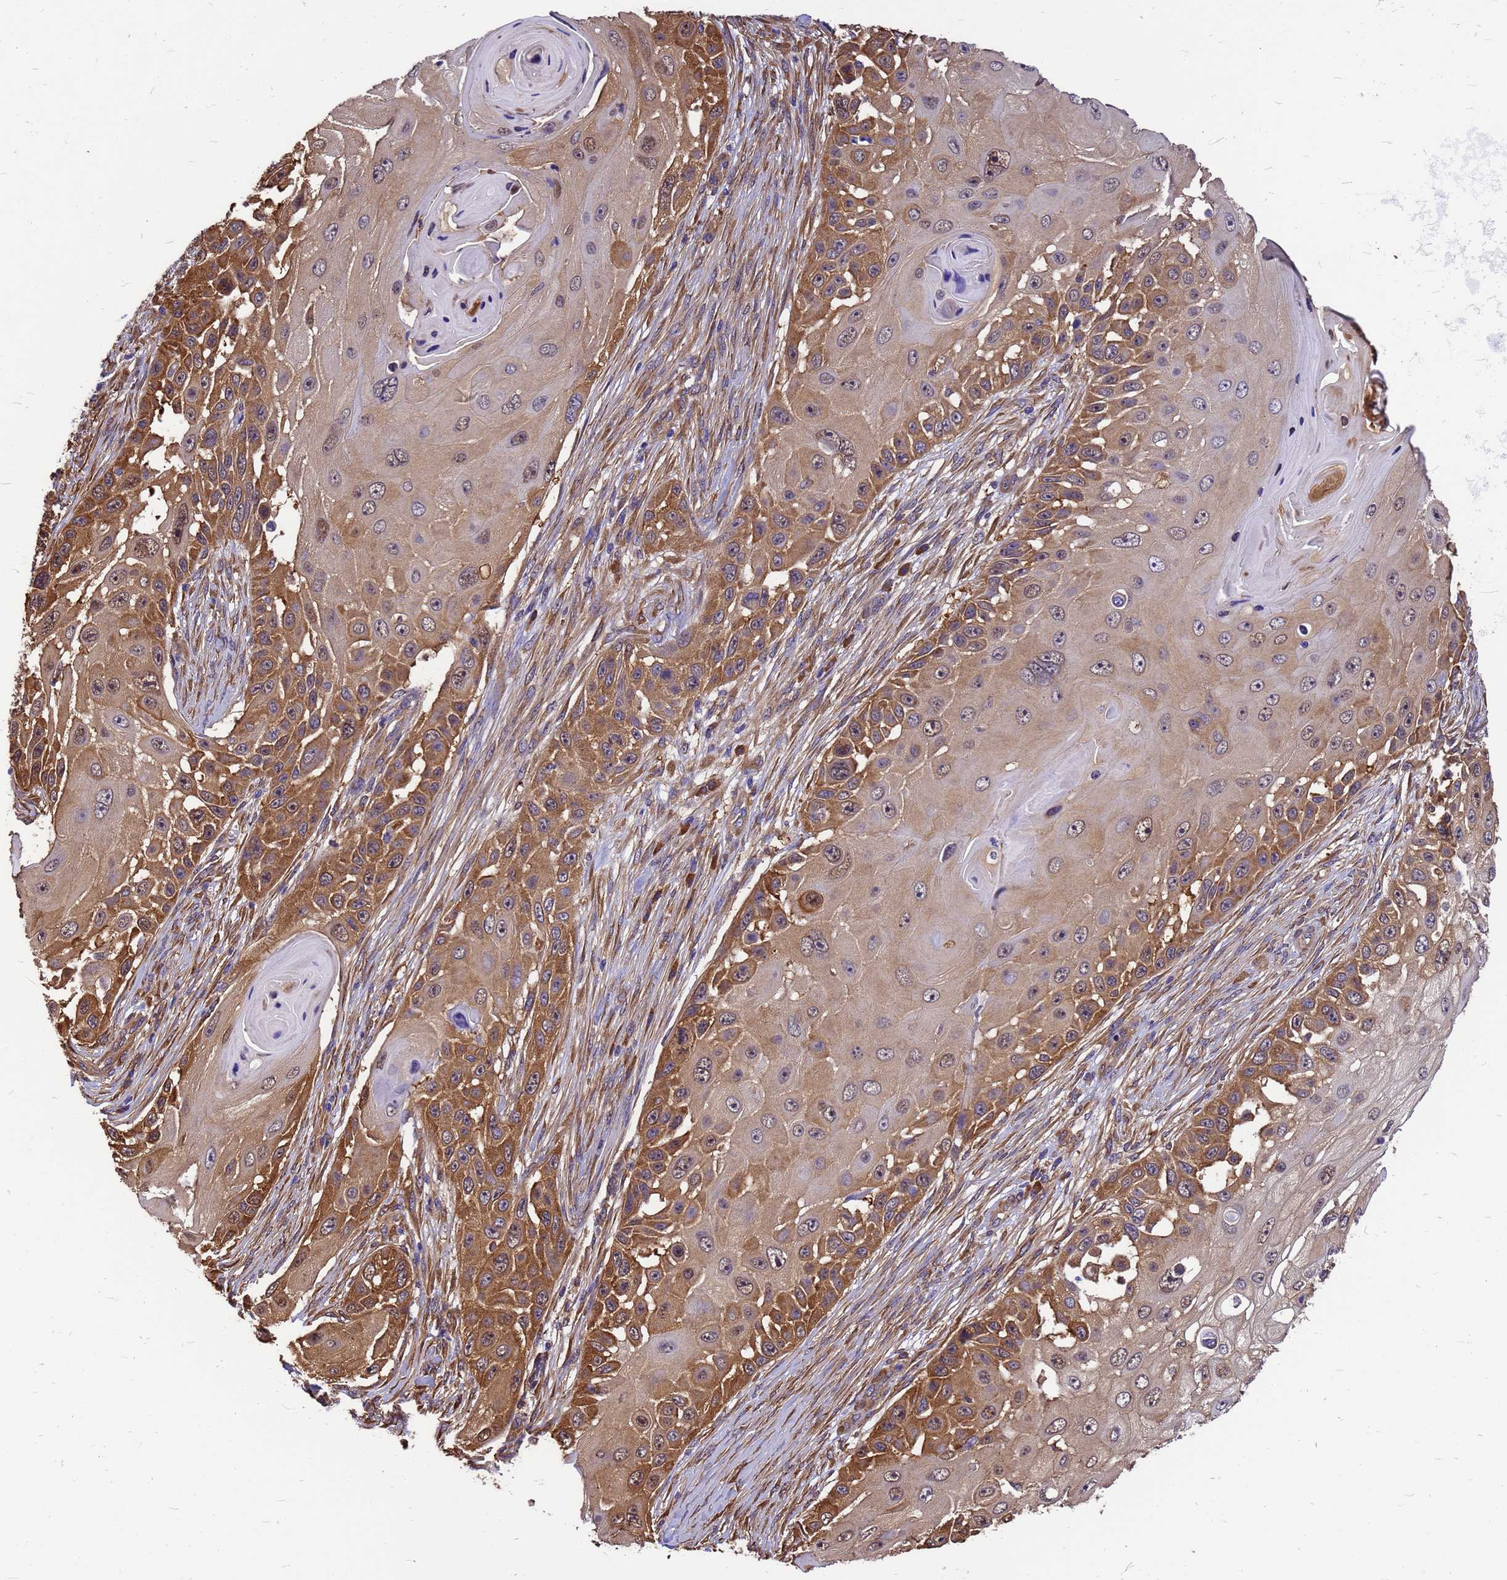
{"staining": {"intensity": "moderate", "quantity": ">75%", "location": "cytoplasmic/membranous"}, "tissue": "skin cancer", "cell_type": "Tumor cells", "image_type": "cancer", "snomed": [{"axis": "morphology", "description": "Squamous cell carcinoma, NOS"}, {"axis": "topography", "description": "Skin"}], "caption": "Tumor cells demonstrate moderate cytoplasmic/membranous expression in approximately >75% of cells in skin squamous cell carcinoma.", "gene": "GID4", "patient": {"sex": "female", "age": 44}}